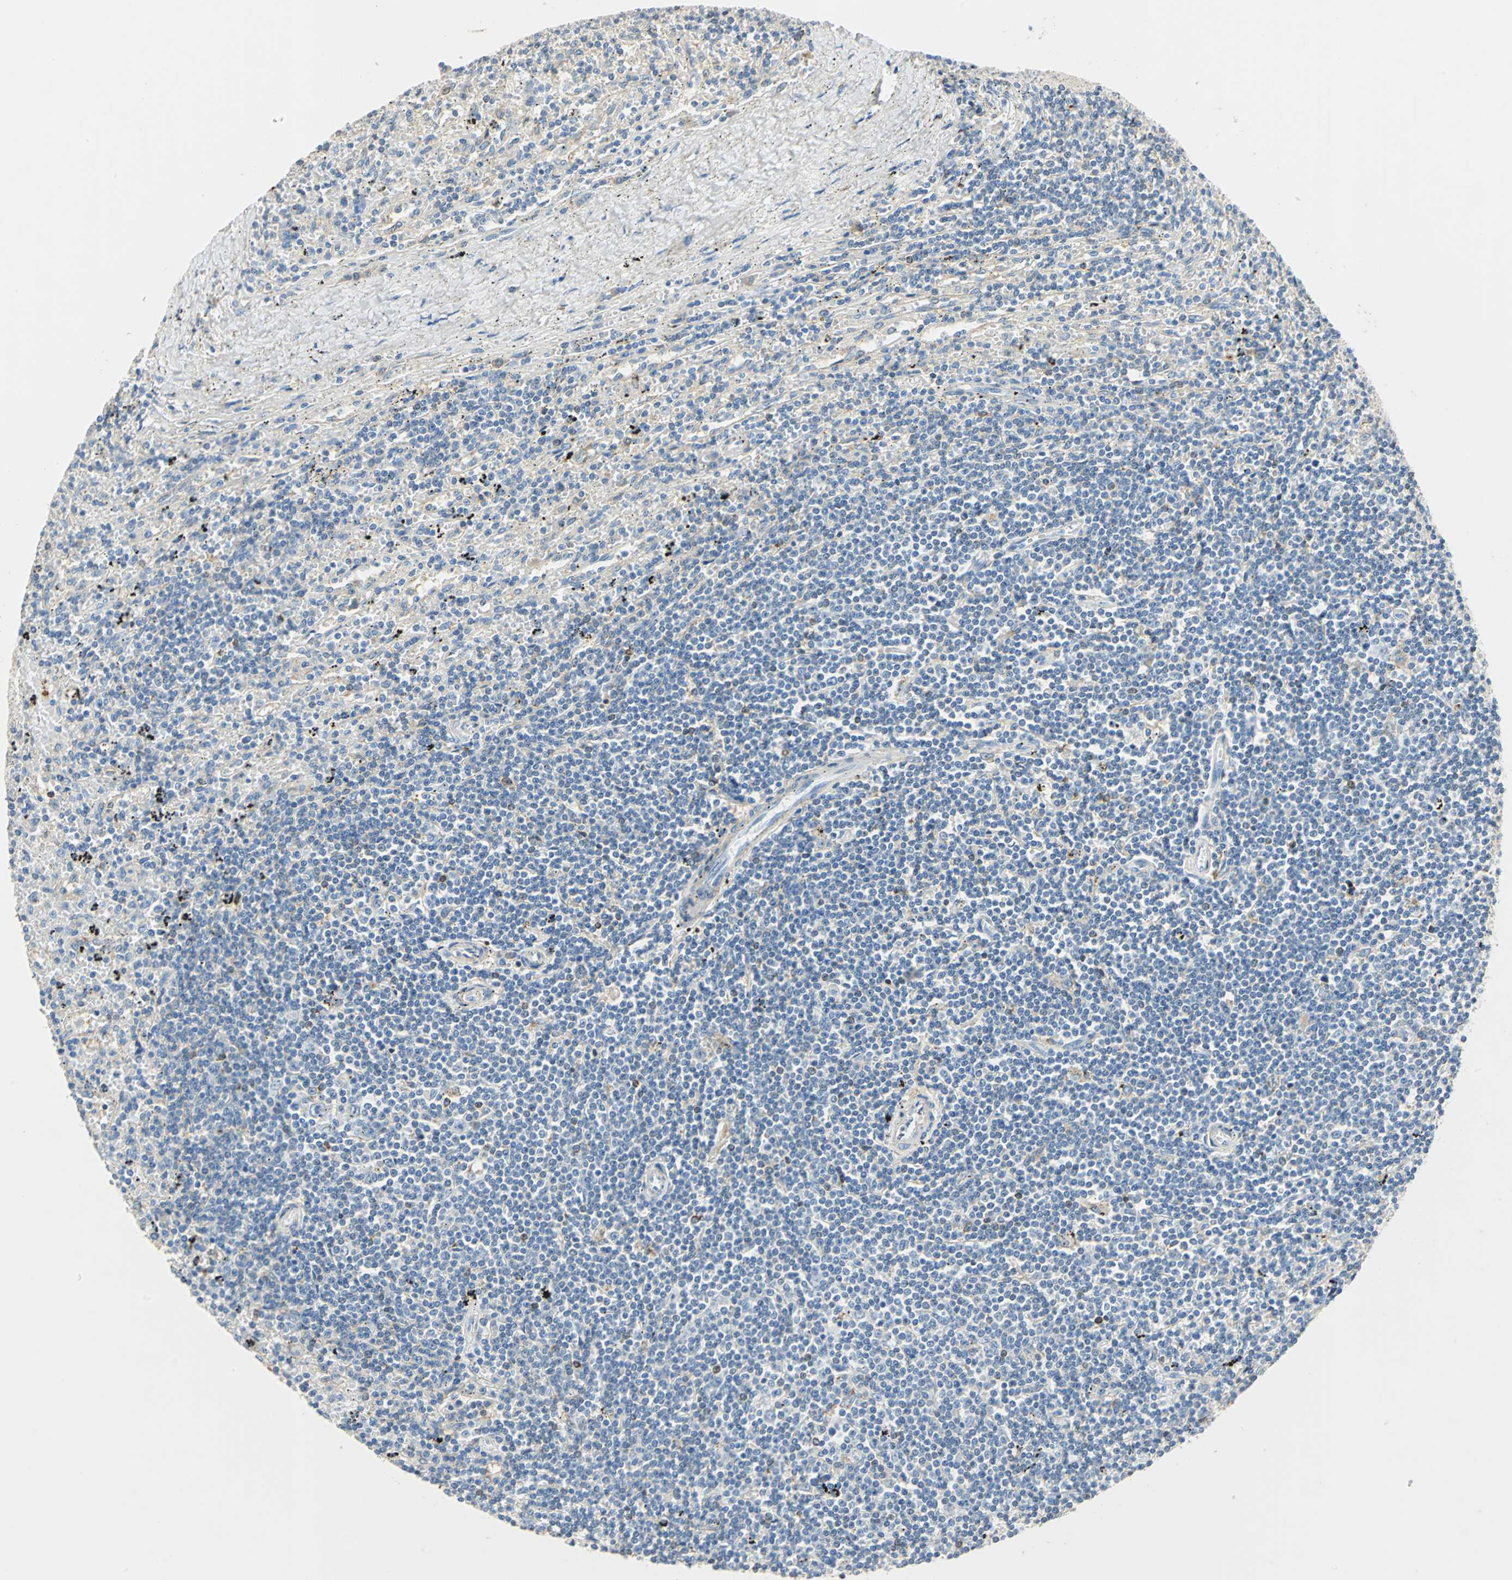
{"staining": {"intensity": "negative", "quantity": "none", "location": "none"}, "tissue": "lymphoma", "cell_type": "Tumor cells", "image_type": "cancer", "snomed": [{"axis": "morphology", "description": "Malignant lymphoma, non-Hodgkin's type, Low grade"}, {"axis": "topography", "description": "Spleen"}], "caption": "DAB immunohistochemical staining of lymphoma demonstrates no significant staining in tumor cells.", "gene": "ANXA4", "patient": {"sex": "male", "age": 76}}